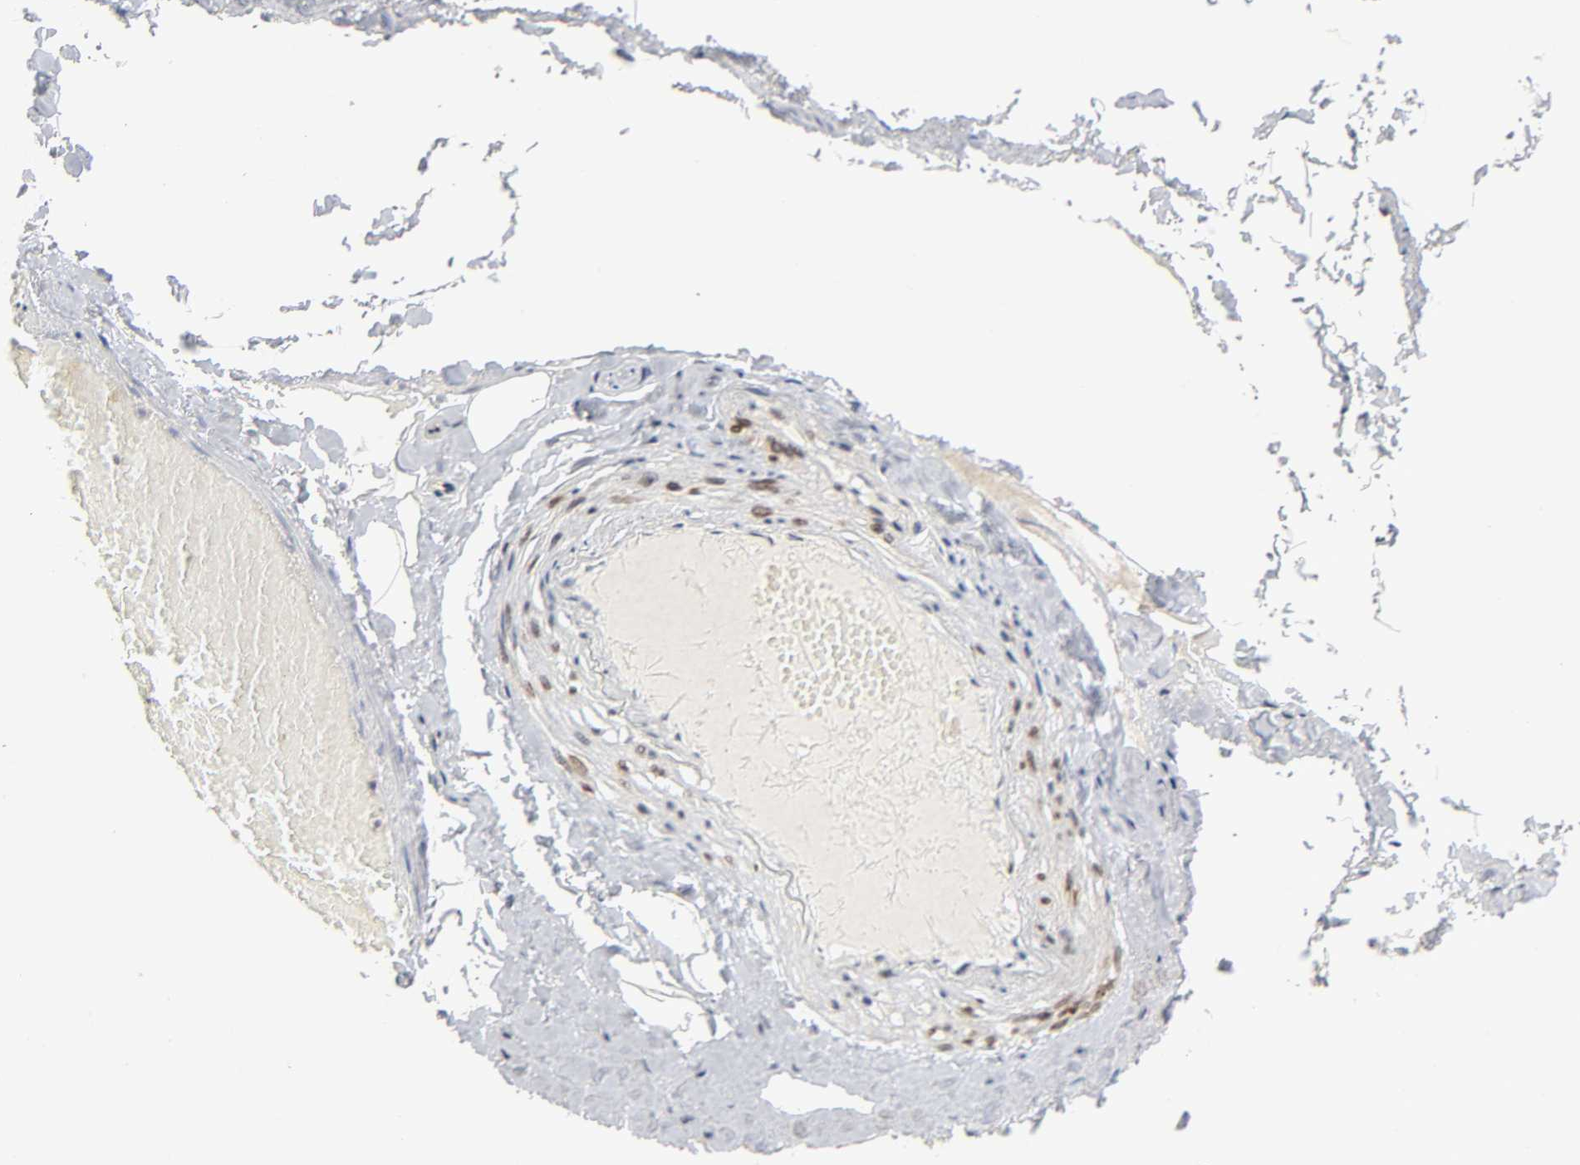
{"staining": {"intensity": "strong", "quantity": ">75%", "location": "nuclear"}, "tissue": "adipose tissue", "cell_type": "Adipocytes", "image_type": "normal", "snomed": [{"axis": "morphology", "description": "Normal tissue, NOS"}, {"axis": "topography", "description": "Soft tissue"}, {"axis": "topography", "description": "Peripheral nerve tissue"}], "caption": "Adipose tissue was stained to show a protein in brown. There is high levels of strong nuclear staining in approximately >75% of adipocytes. (DAB (3,3'-diaminobenzidine) IHC, brown staining for protein, blue staining for nuclei).", "gene": "RANGAP1", "patient": {"sex": "female", "age": 68}}